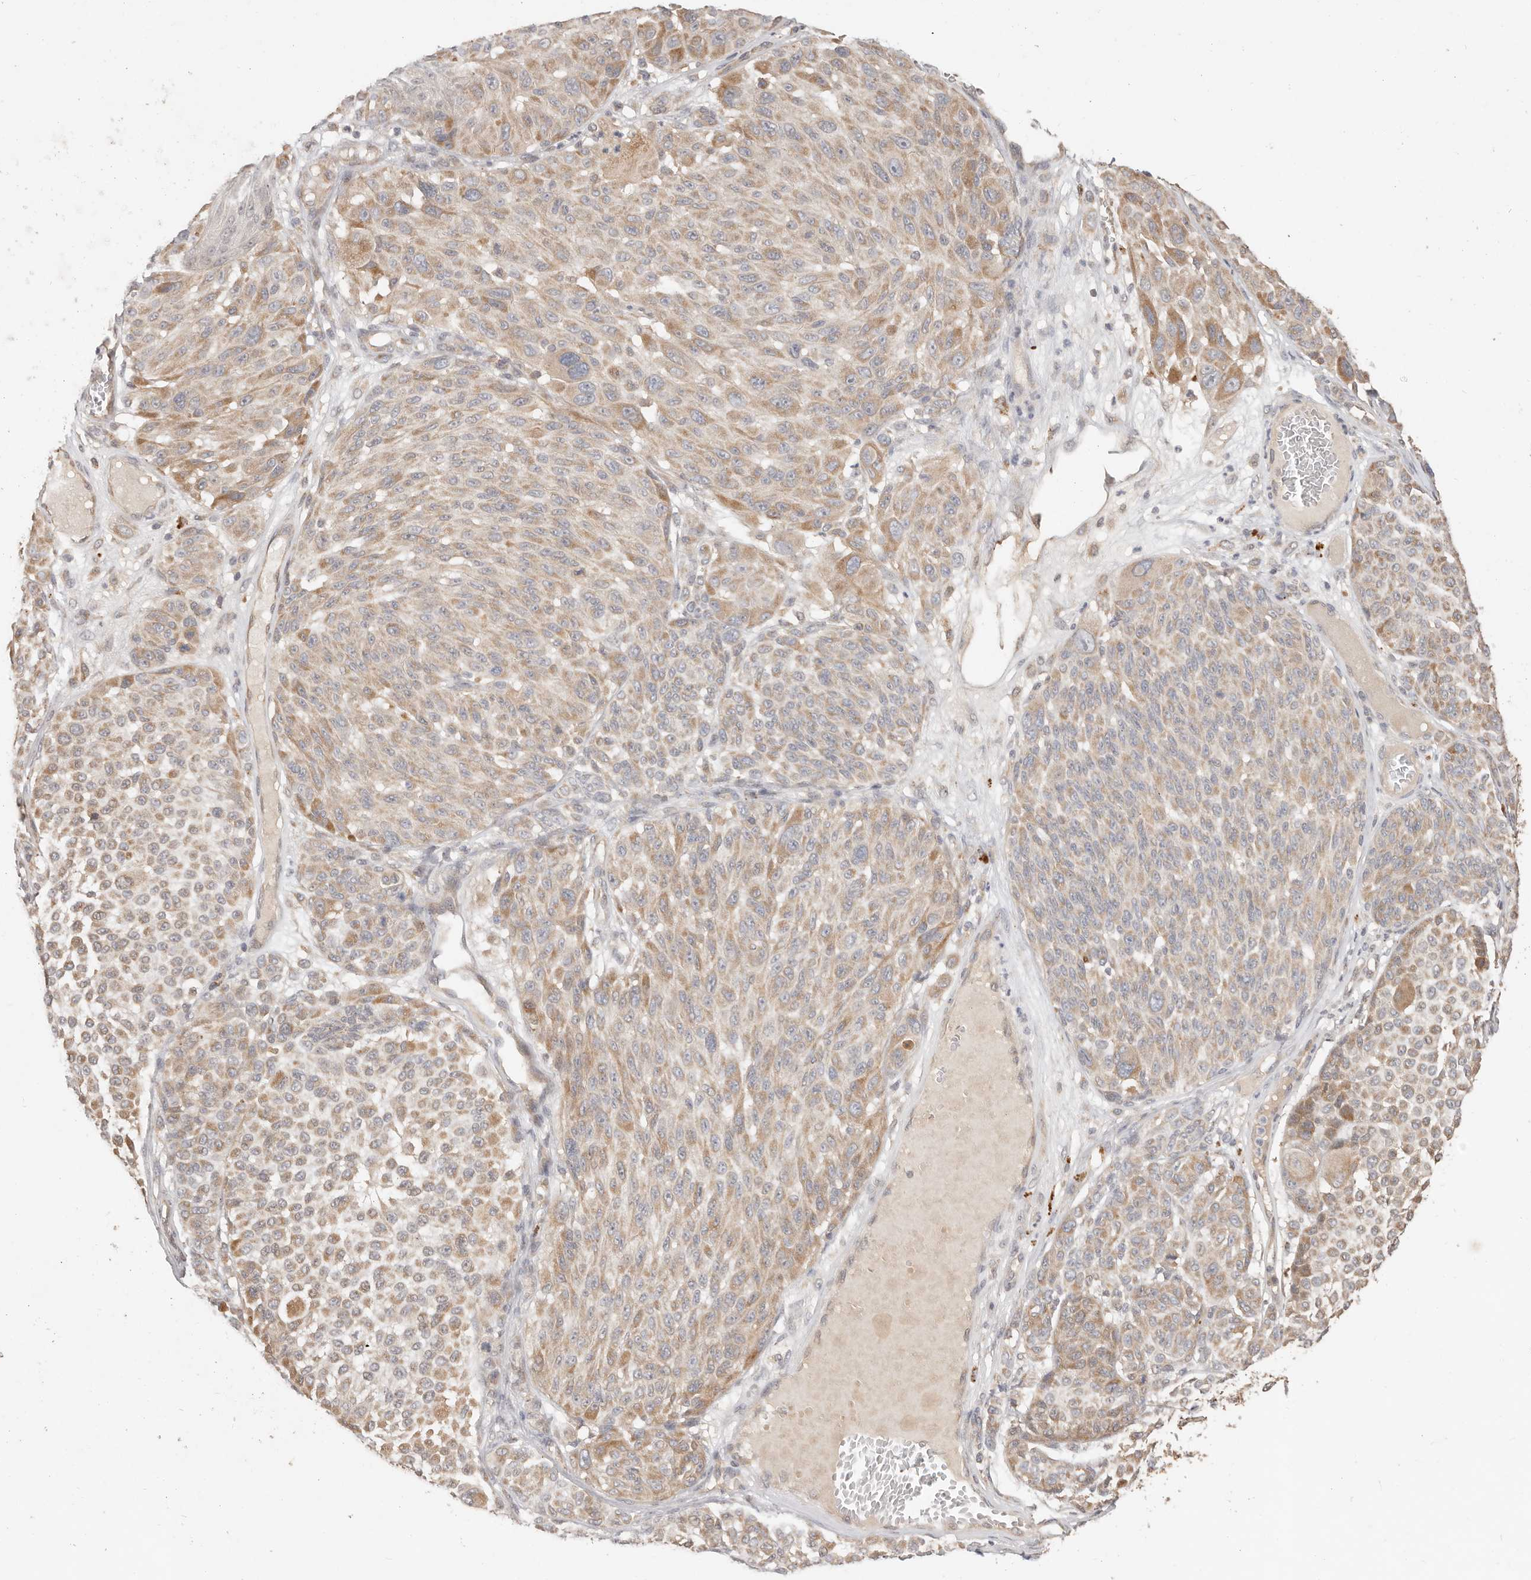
{"staining": {"intensity": "weak", "quantity": ">75%", "location": "cytoplasmic/membranous"}, "tissue": "melanoma", "cell_type": "Tumor cells", "image_type": "cancer", "snomed": [{"axis": "morphology", "description": "Malignant melanoma, NOS"}, {"axis": "topography", "description": "Skin"}], "caption": "IHC (DAB (3,3'-diaminobenzidine)) staining of melanoma demonstrates weak cytoplasmic/membranous protein staining in about >75% of tumor cells.", "gene": "MTFR2", "patient": {"sex": "male", "age": 83}}